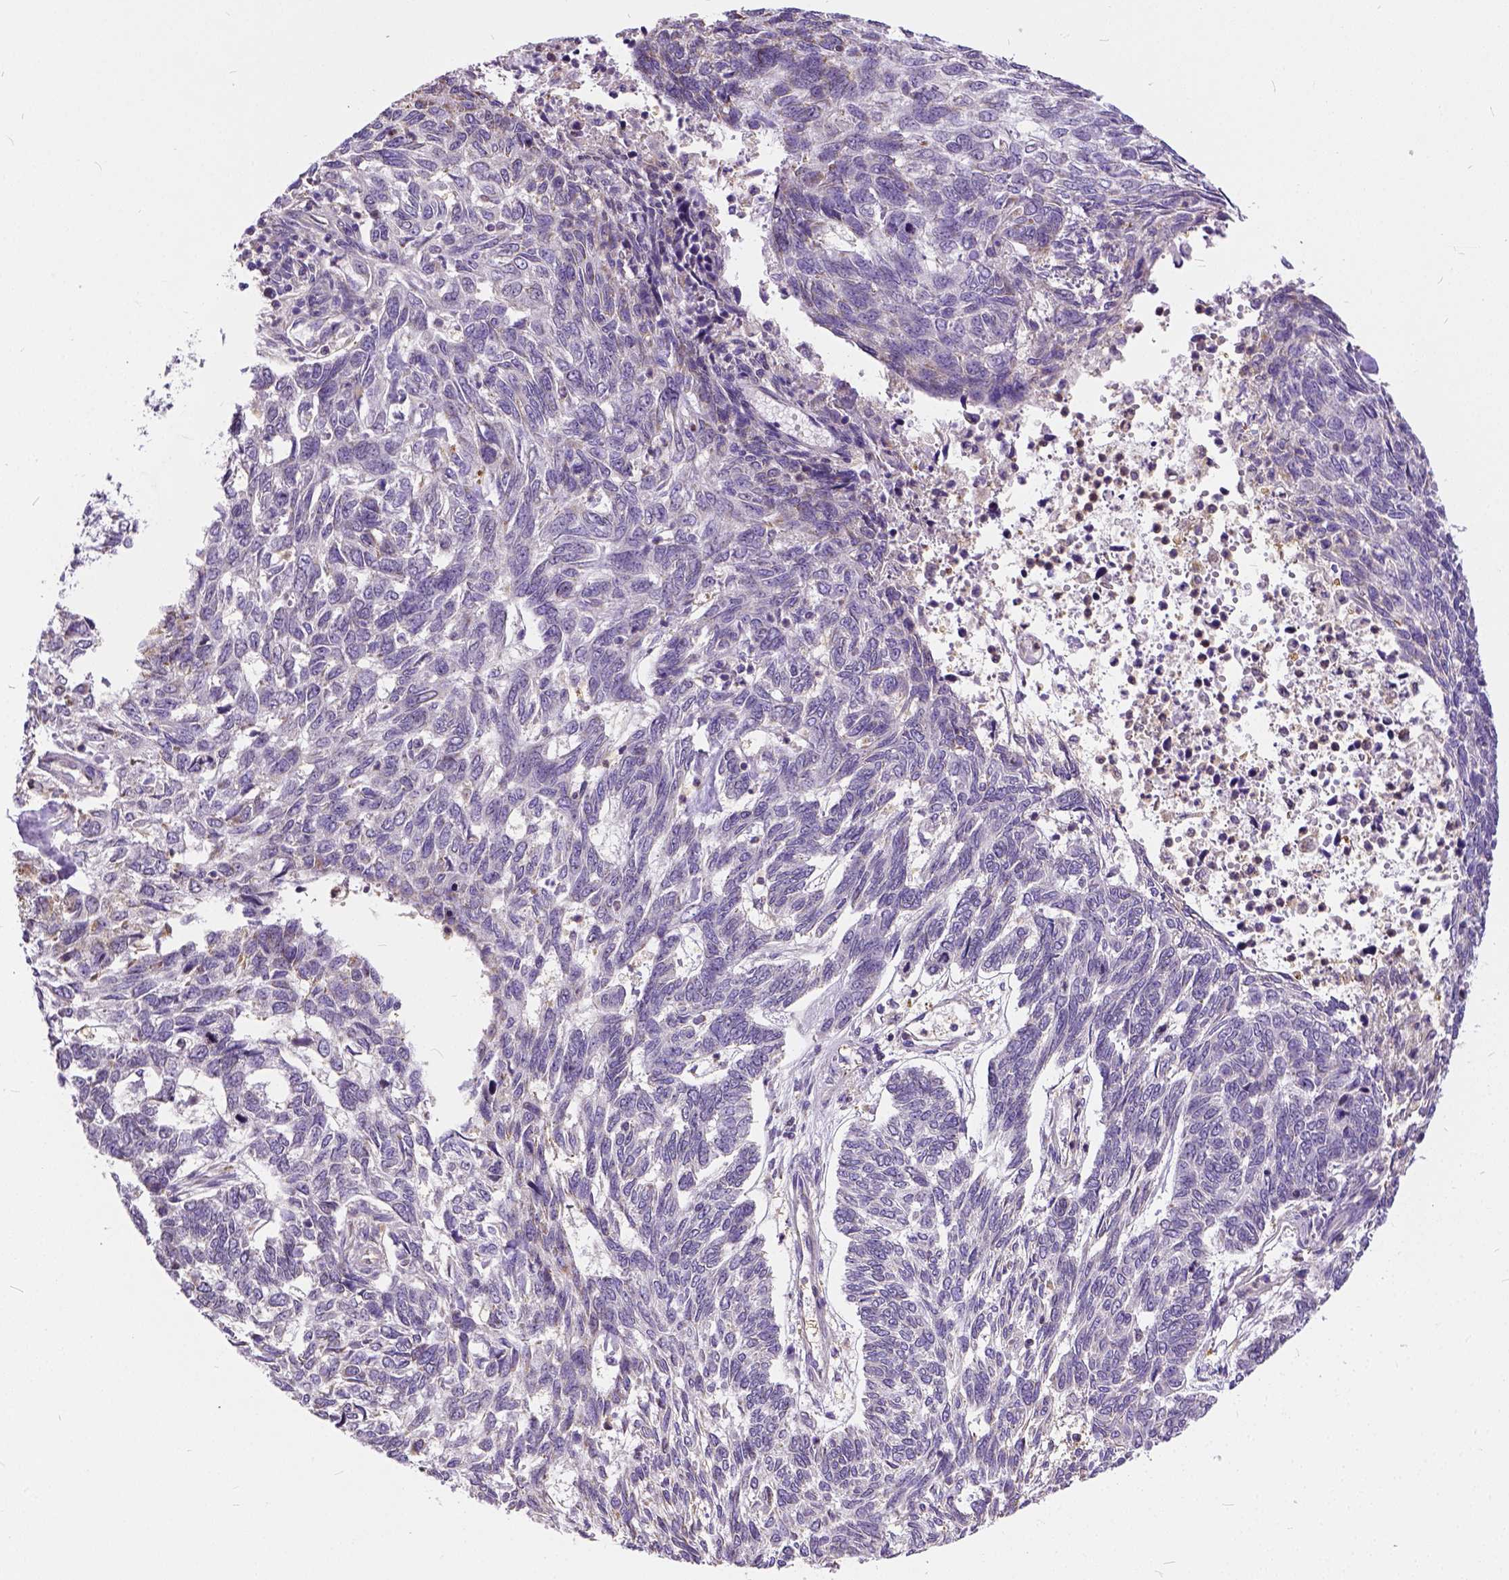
{"staining": {"intensity": "negative", "quantity": "none", "location": "none"}, "tissue": "skin cancer", "cell_type": "Tumor cells", "image_type": "cancer", "snomed": [{"axis": "morphology", "description": "Basal cell carcinoma"}, {"axis": "topography", "description": "Skin"}], "caption": "Immunohistochemical staining of human skin cancer displays no significant expression in tumor cells.", "gene": "CADM4", "patient": {"sex": "female", "age": 65}}